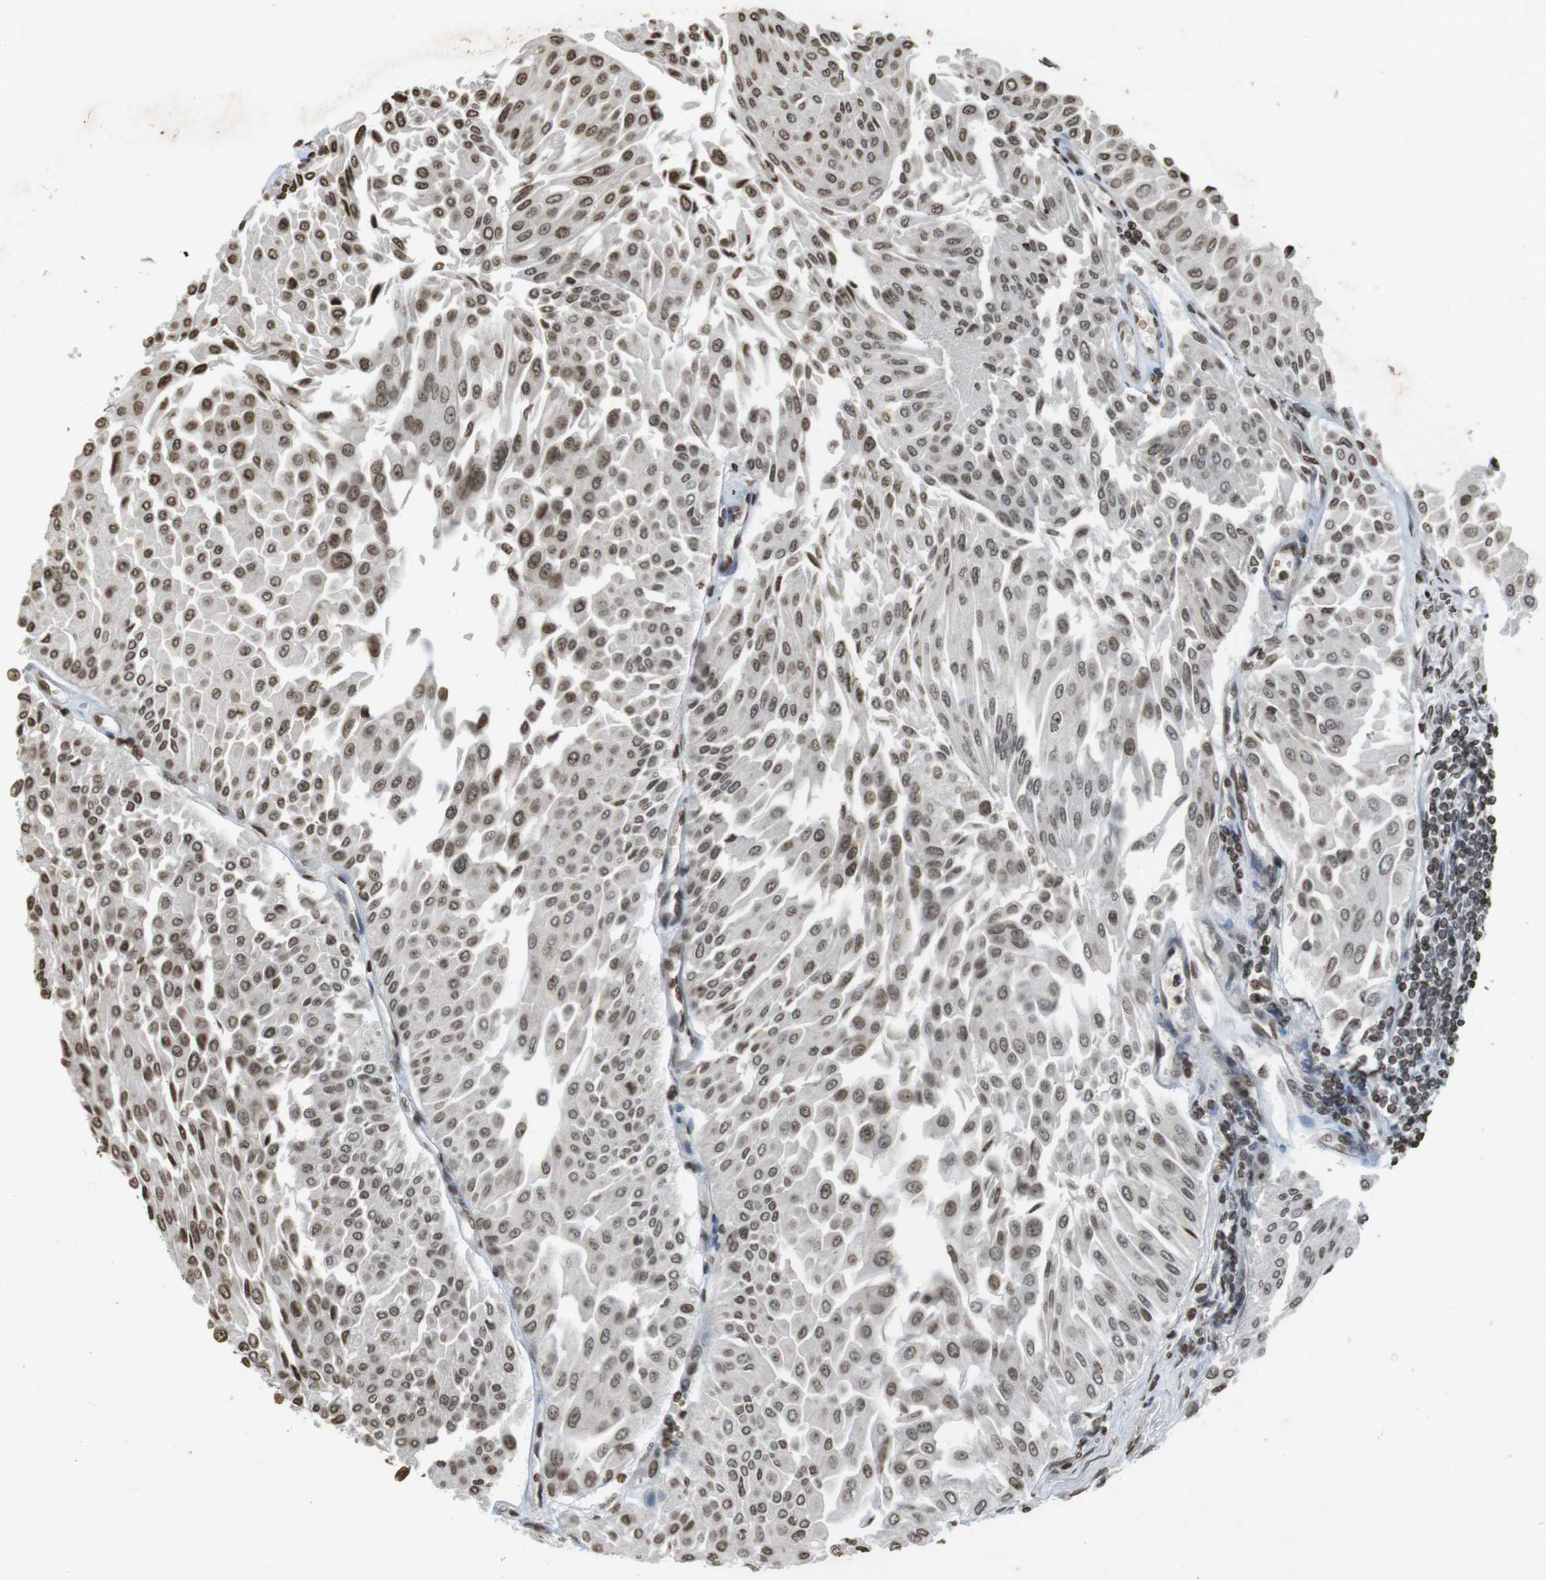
{"staining": {"intensity": "moderate", "quantity": ">75%", "location": "nuclear"}, "tissue": "urothelial cancer", "cell_type": "Tumor cells", "image_type": "cancer", "snomed": [{"axis": "morphology", "description": "Urothelial carcinoma, Low grade"}, {"axis": "topography", "description": "Urinary bladder"}], "caption": "DAB (3,3'-diaminobenzidine) immunohistochemical staining of low-grade urothelial carcinoma shows moderate nuclear protein staining in about >75% of tumor cells.", "gene": "FOXA3", "patient": {"sex": "male", "age": 67}}